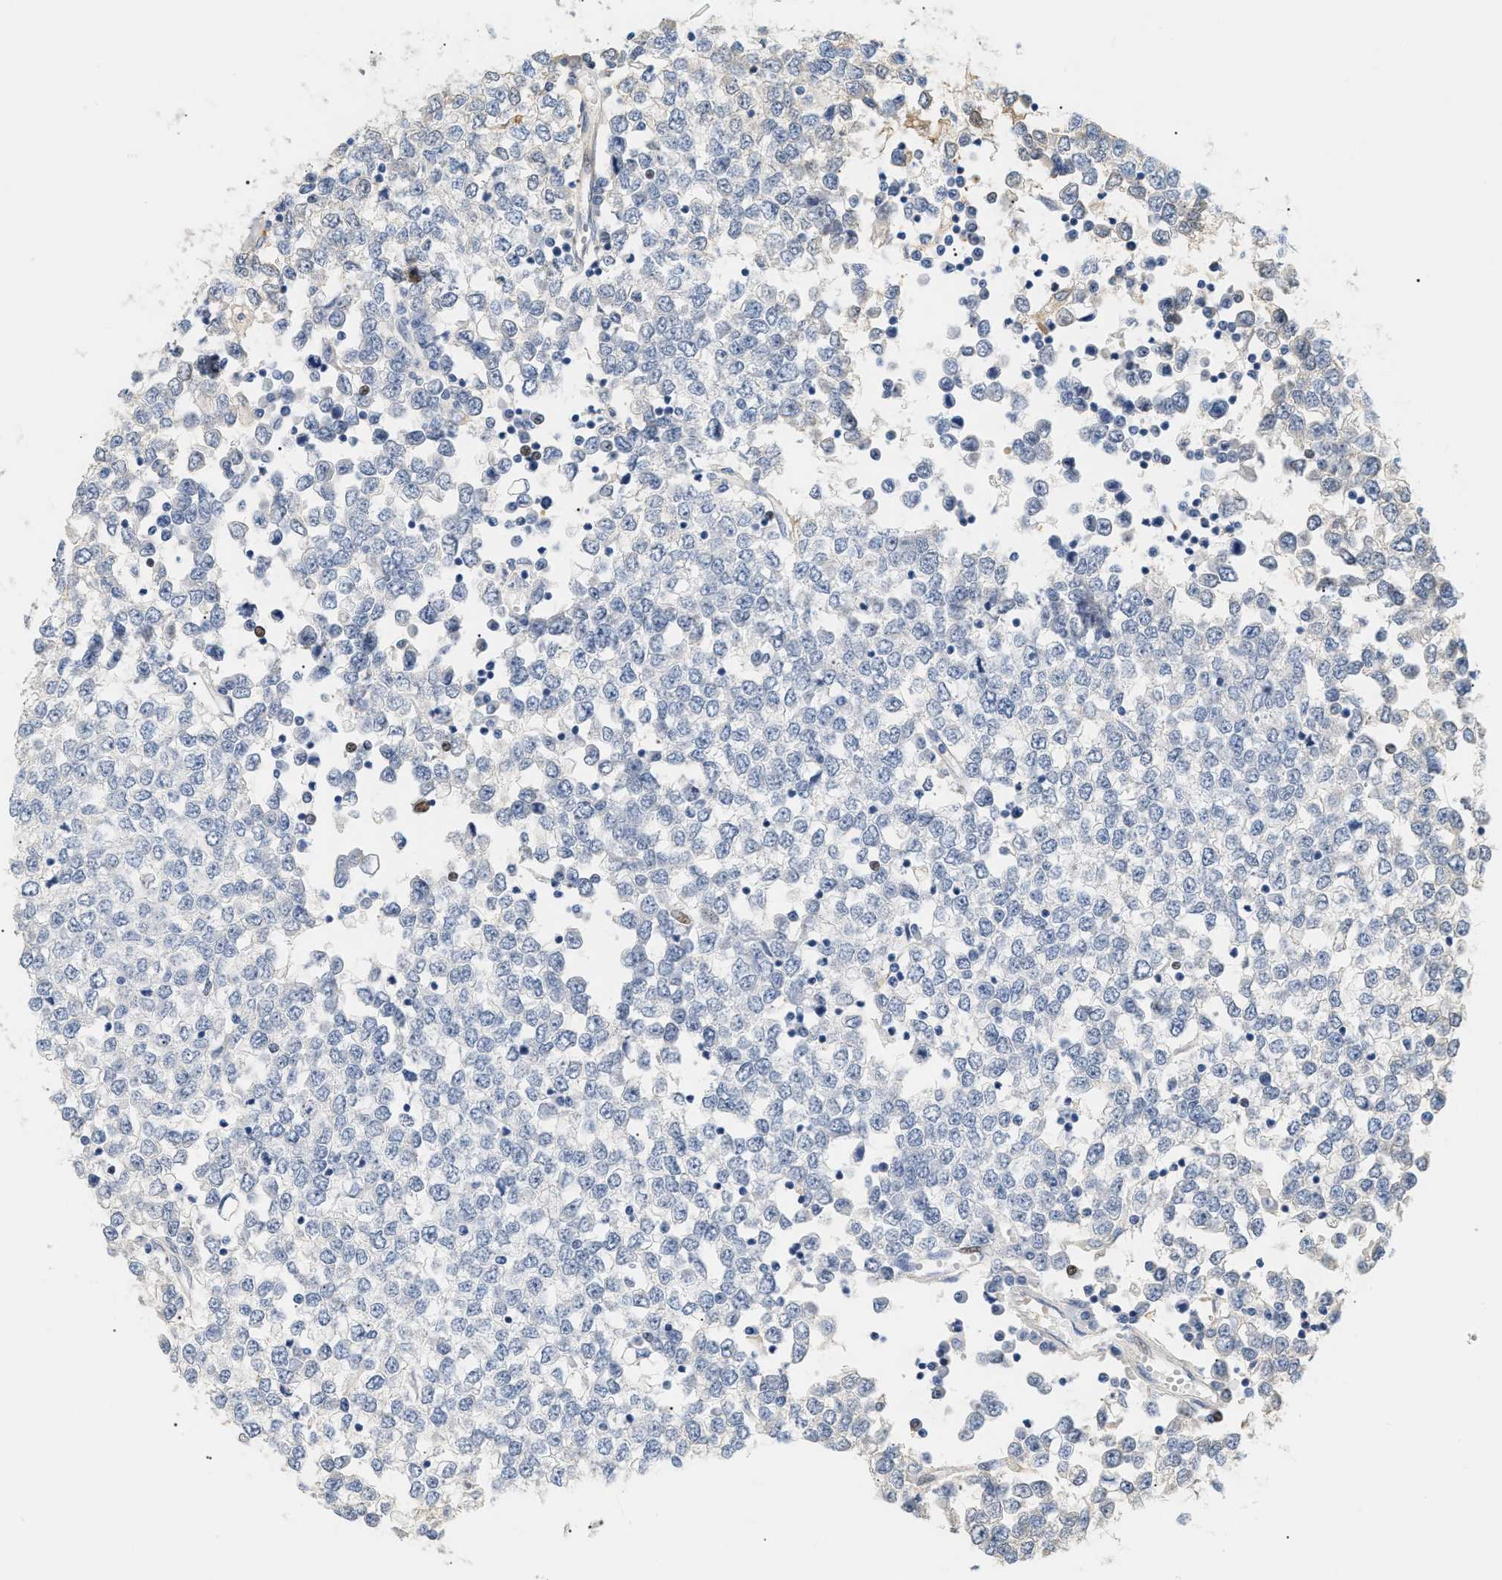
{"staining": {"intensity": "negative", "quantity": "none", "location": "none"}, "tissue": "testis cancer", "cell_type": "Tumor cells", "image_type": "cancer", "snomed": [{"axis": "morphology", "description": "Seminoma, NOS"}, {"axis": "topography", "description": "Testis"}], "caption": "Tumor cells are negative for protein expression in human testis cancer.", "gene": "CFH", "patient": {"sex": "male", "age": 65}}